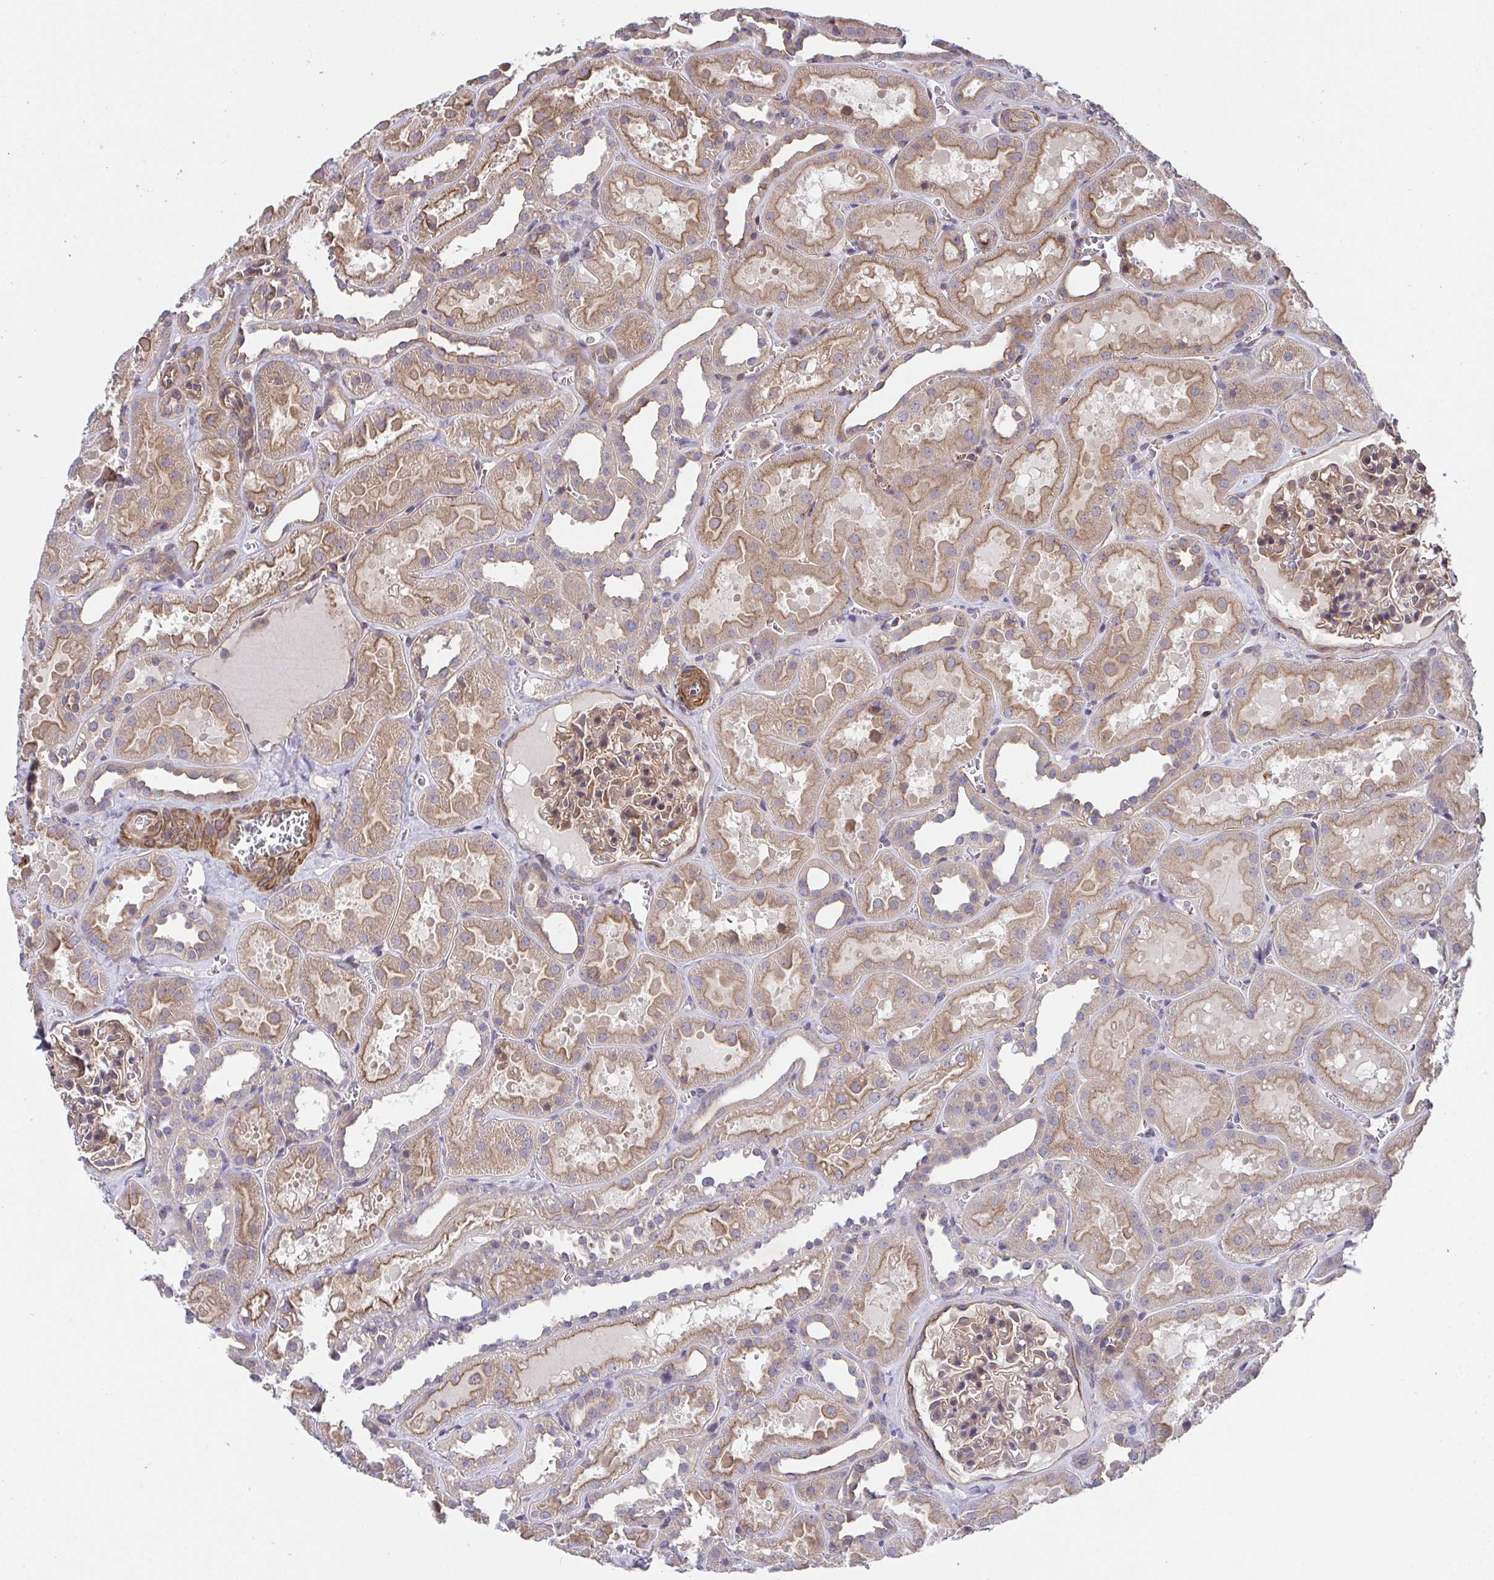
{"staining": {"intensity": "moderate", "quantity": "25%-75%", "location": "cytoplasmic/membranous"}, "tissue": "kidney", "cell_type": "Cells in glomeruli", "image_type": "normal", "snomed": [{"axis": "morphology", "description": "Normal tissue, NOS"}, {"axis": "topography", "description": "Kidney"}], "caption": "DAB immunohistochemical staining of normal kidney shows moderate cytoplasmic/membranous protein expression in about 25%-75% of cells in glomeruli.", "gene": "ZNF696", "patient": {"sex": "female", "age": 41}}